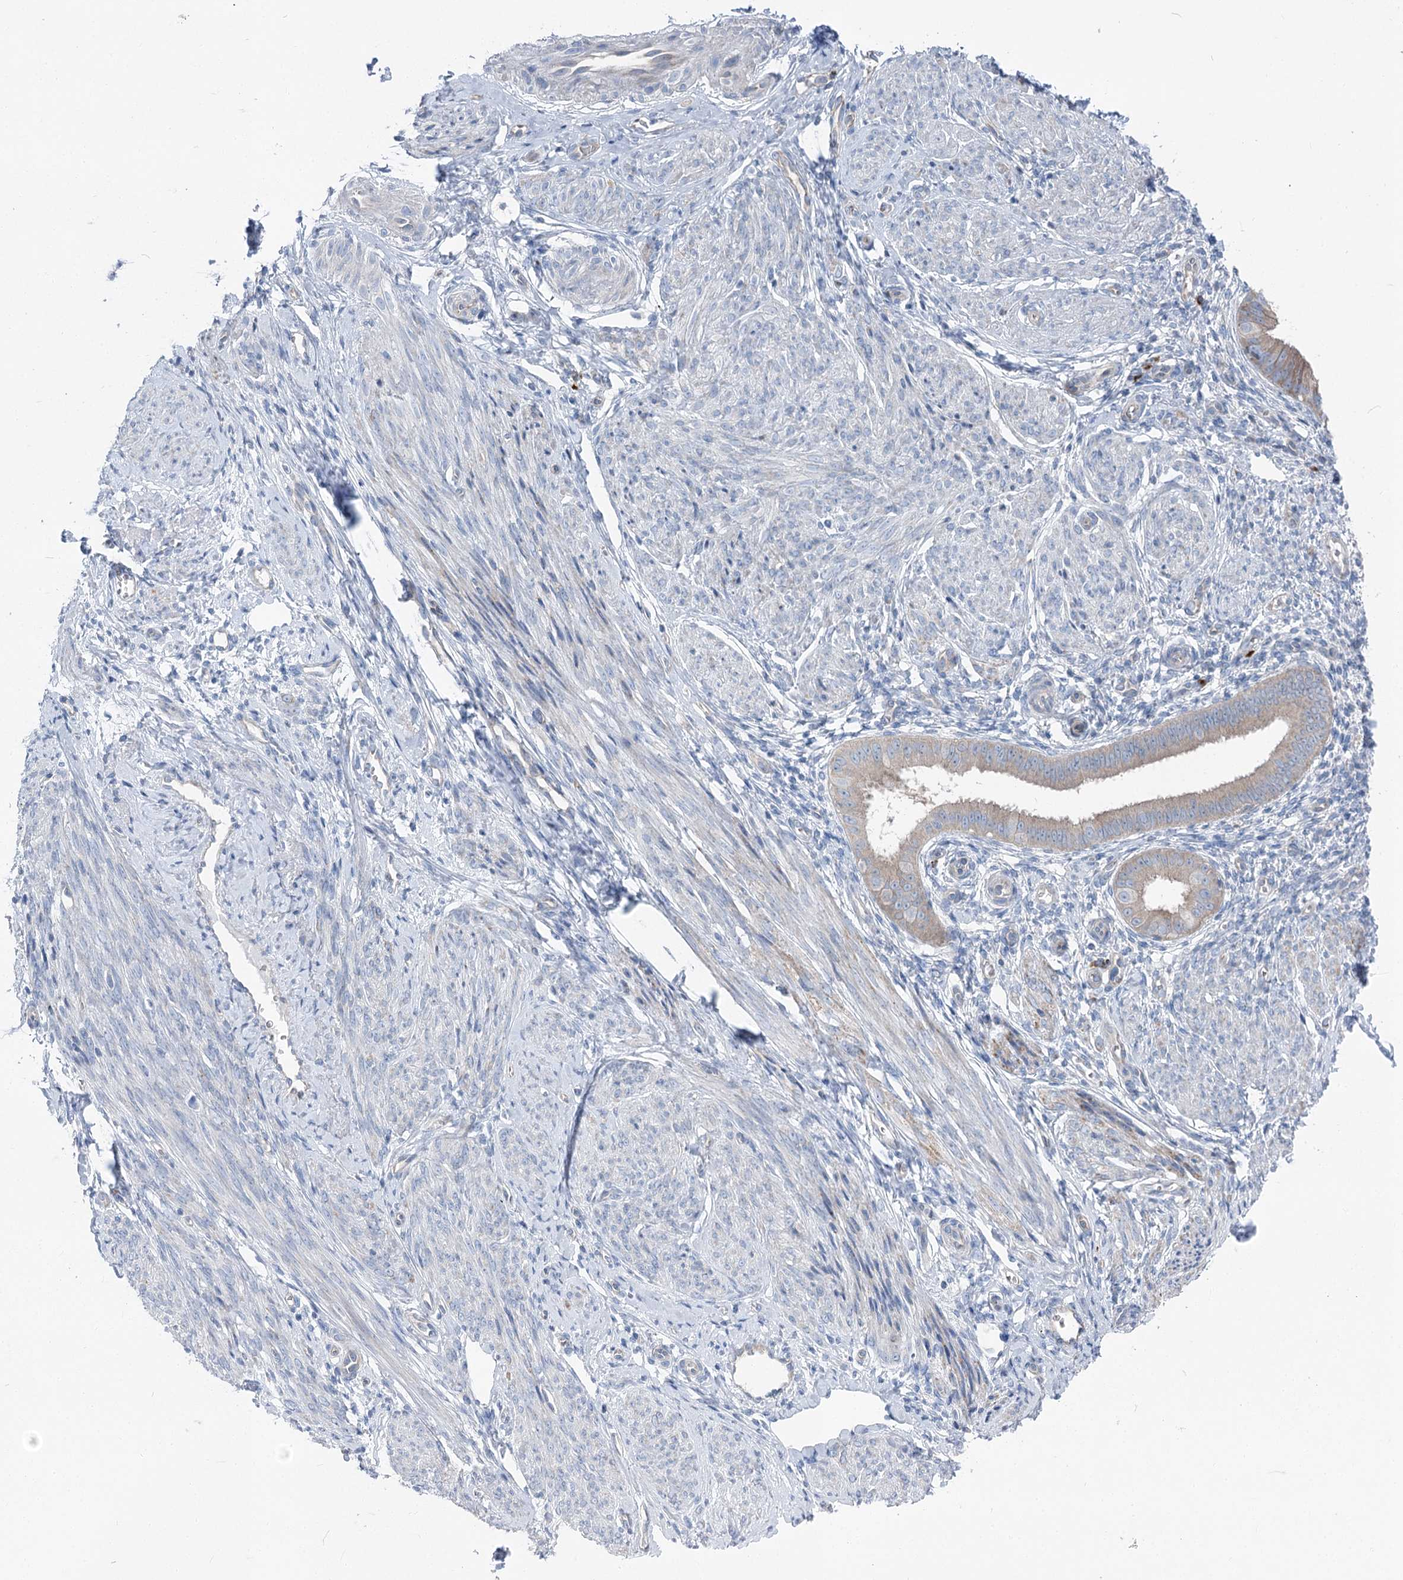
{"staining": {"intensity": "negative", "quantity": "none", "location": "none"}, "tissue": "endometrium", "cell_type": "Cells in endometrial stroma", "image_type": "normal", "snomed": [{"axis": "morphology", "description": "Normal tissue, NOS"}, {"axis": "topography", "description": "Uterus"}, {"axis": "topography", "description": "Endometrium"}], "caption": "There is no significant staining in cells in endometrial stroma of endometrium. Nuclei are stained in blue.", "gene": "POGLUT1", "patient": {"sex": "female", "age": 48}}